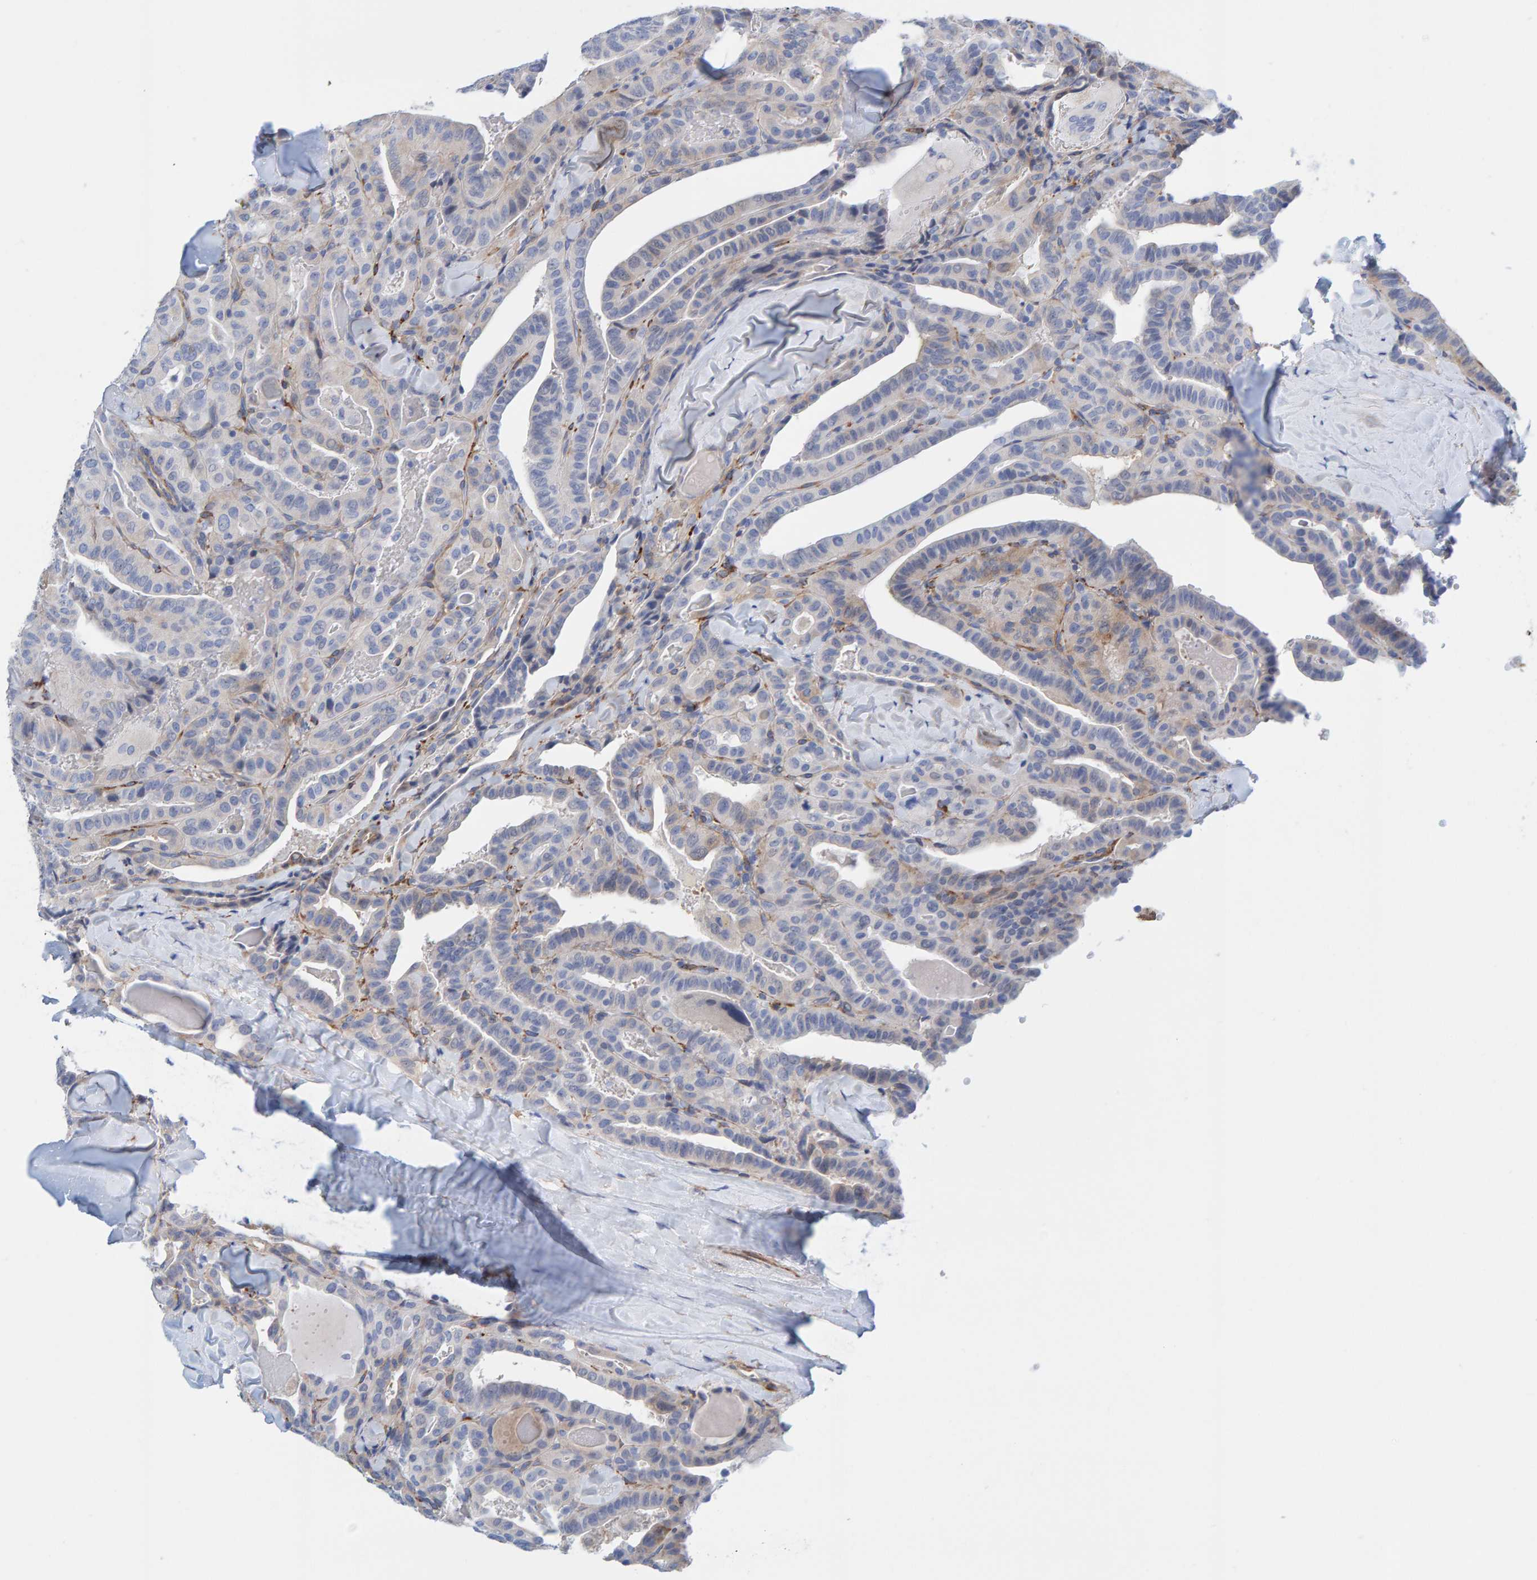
{"staining": {"intensity": "negative", "quantity": "none", "location": "none"}, "tissue": "thyroid cancer", "cell_type": "Tumor cells", "image_type": "cancer", "snomed": [{"axis": "morphology", "description": "Papillary adenocarcinoma, NOS"}, {"axis": "topography", "description": "Thyroid gland"}], "caption": "Immunohistochemical staining of thyroid papillary adenocarcinoma displays no significant positivity in tumor cells. (Brightfield microscopy of DAB IHC at high magnification).", "gene": "MAP1B", "patient": {"sex": "male", "age": 77}}